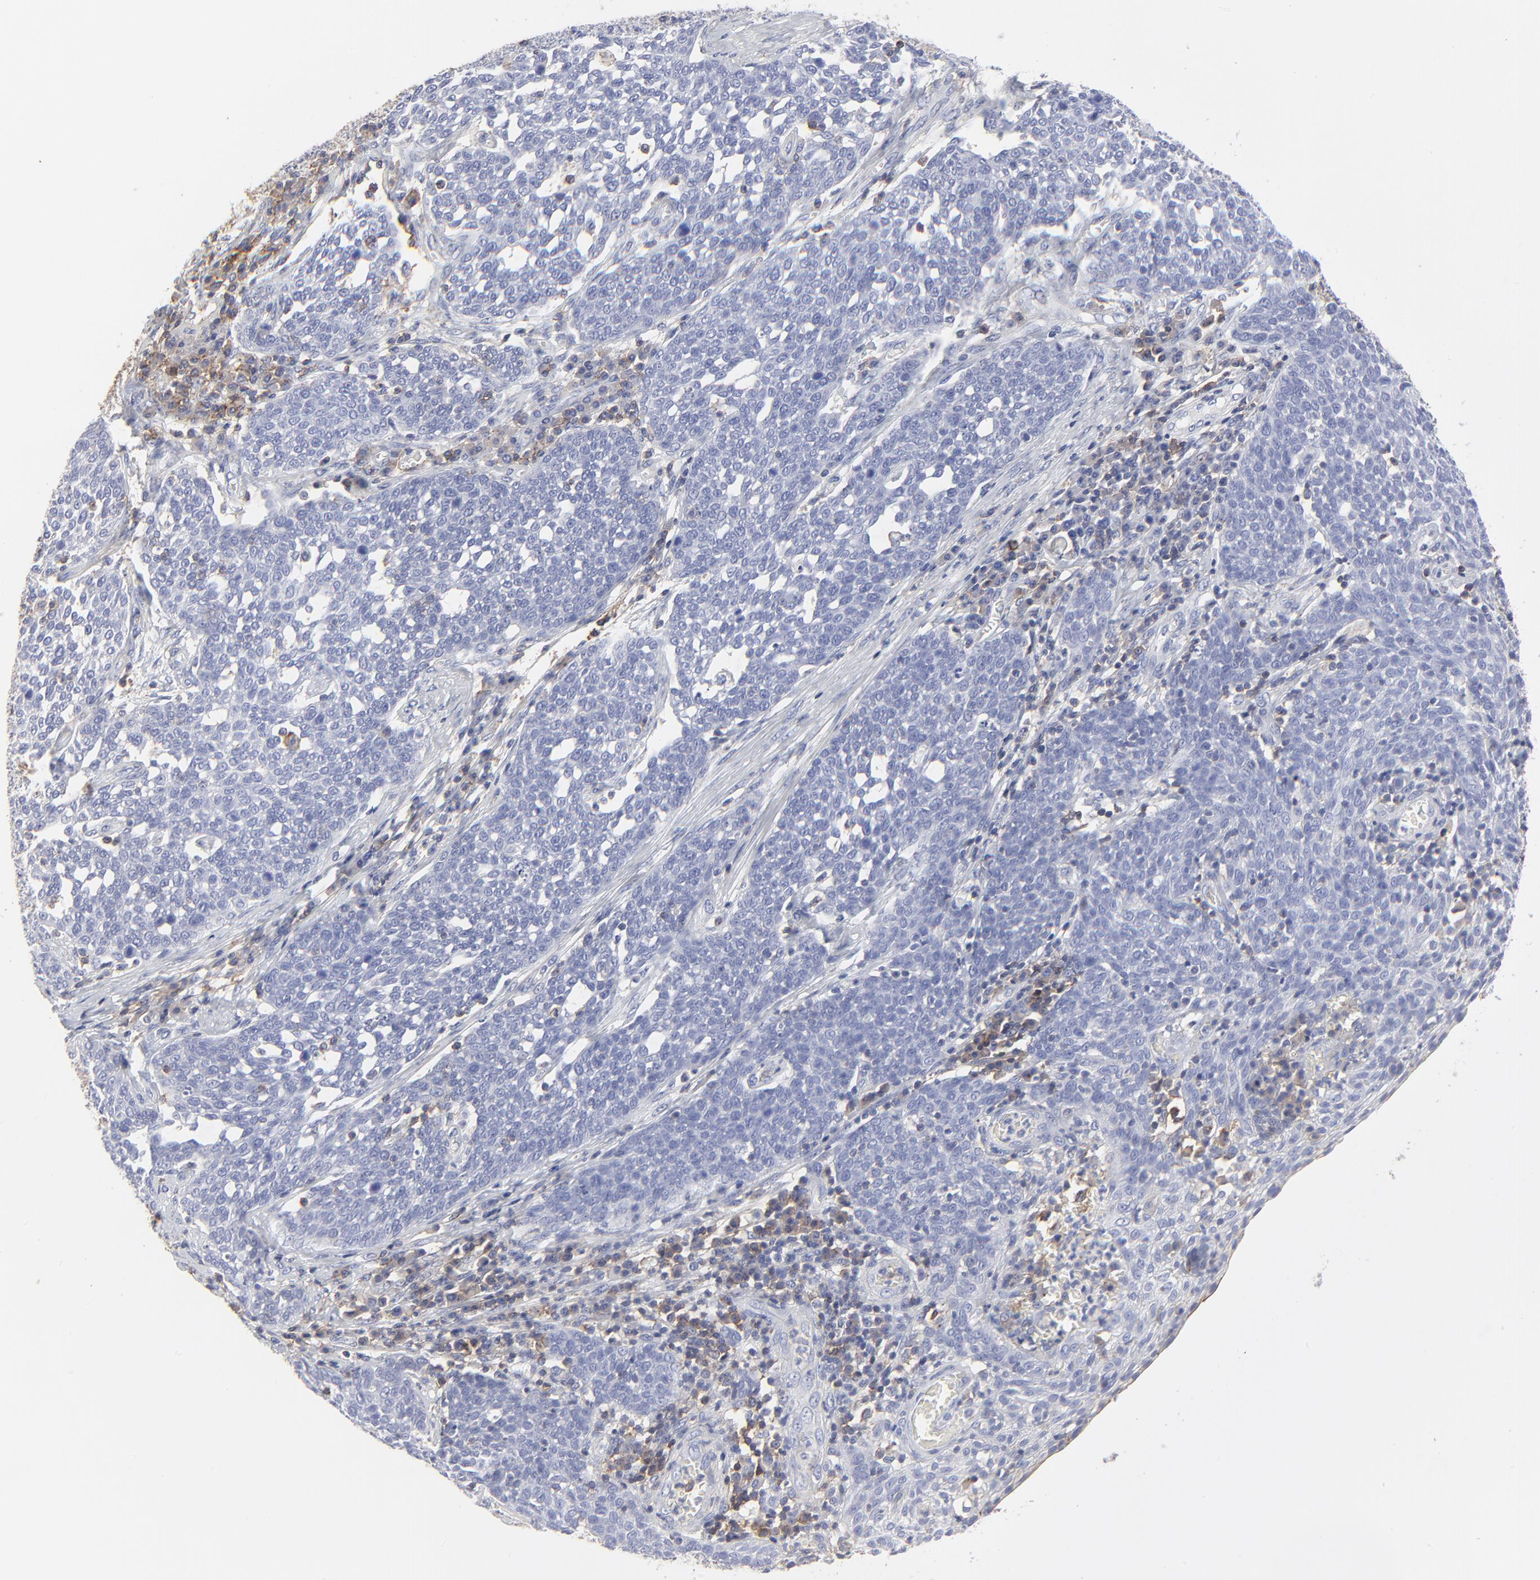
{"staining": {"intensity": "negative", "quantity": "none", "location": "none"}, "tissue": "cervical cancer", "cell_type": "Tumor cells", "image_type": "cancer", "snomed": [{"axis": "morphology", "description": "Squamous cell carcinoma, NOS"}, {"axis": "topography", "description": "Cervix"}], "caption": "This micrograph is of cervical squamous cell carcinoma stained with immunohistochemistry to label a protein in brown with the nuclei are counter-stained blue. There is no positivity in tumor cells.", "gene": "ANXA6", "patient": {"sex": "female", "age": 34}}